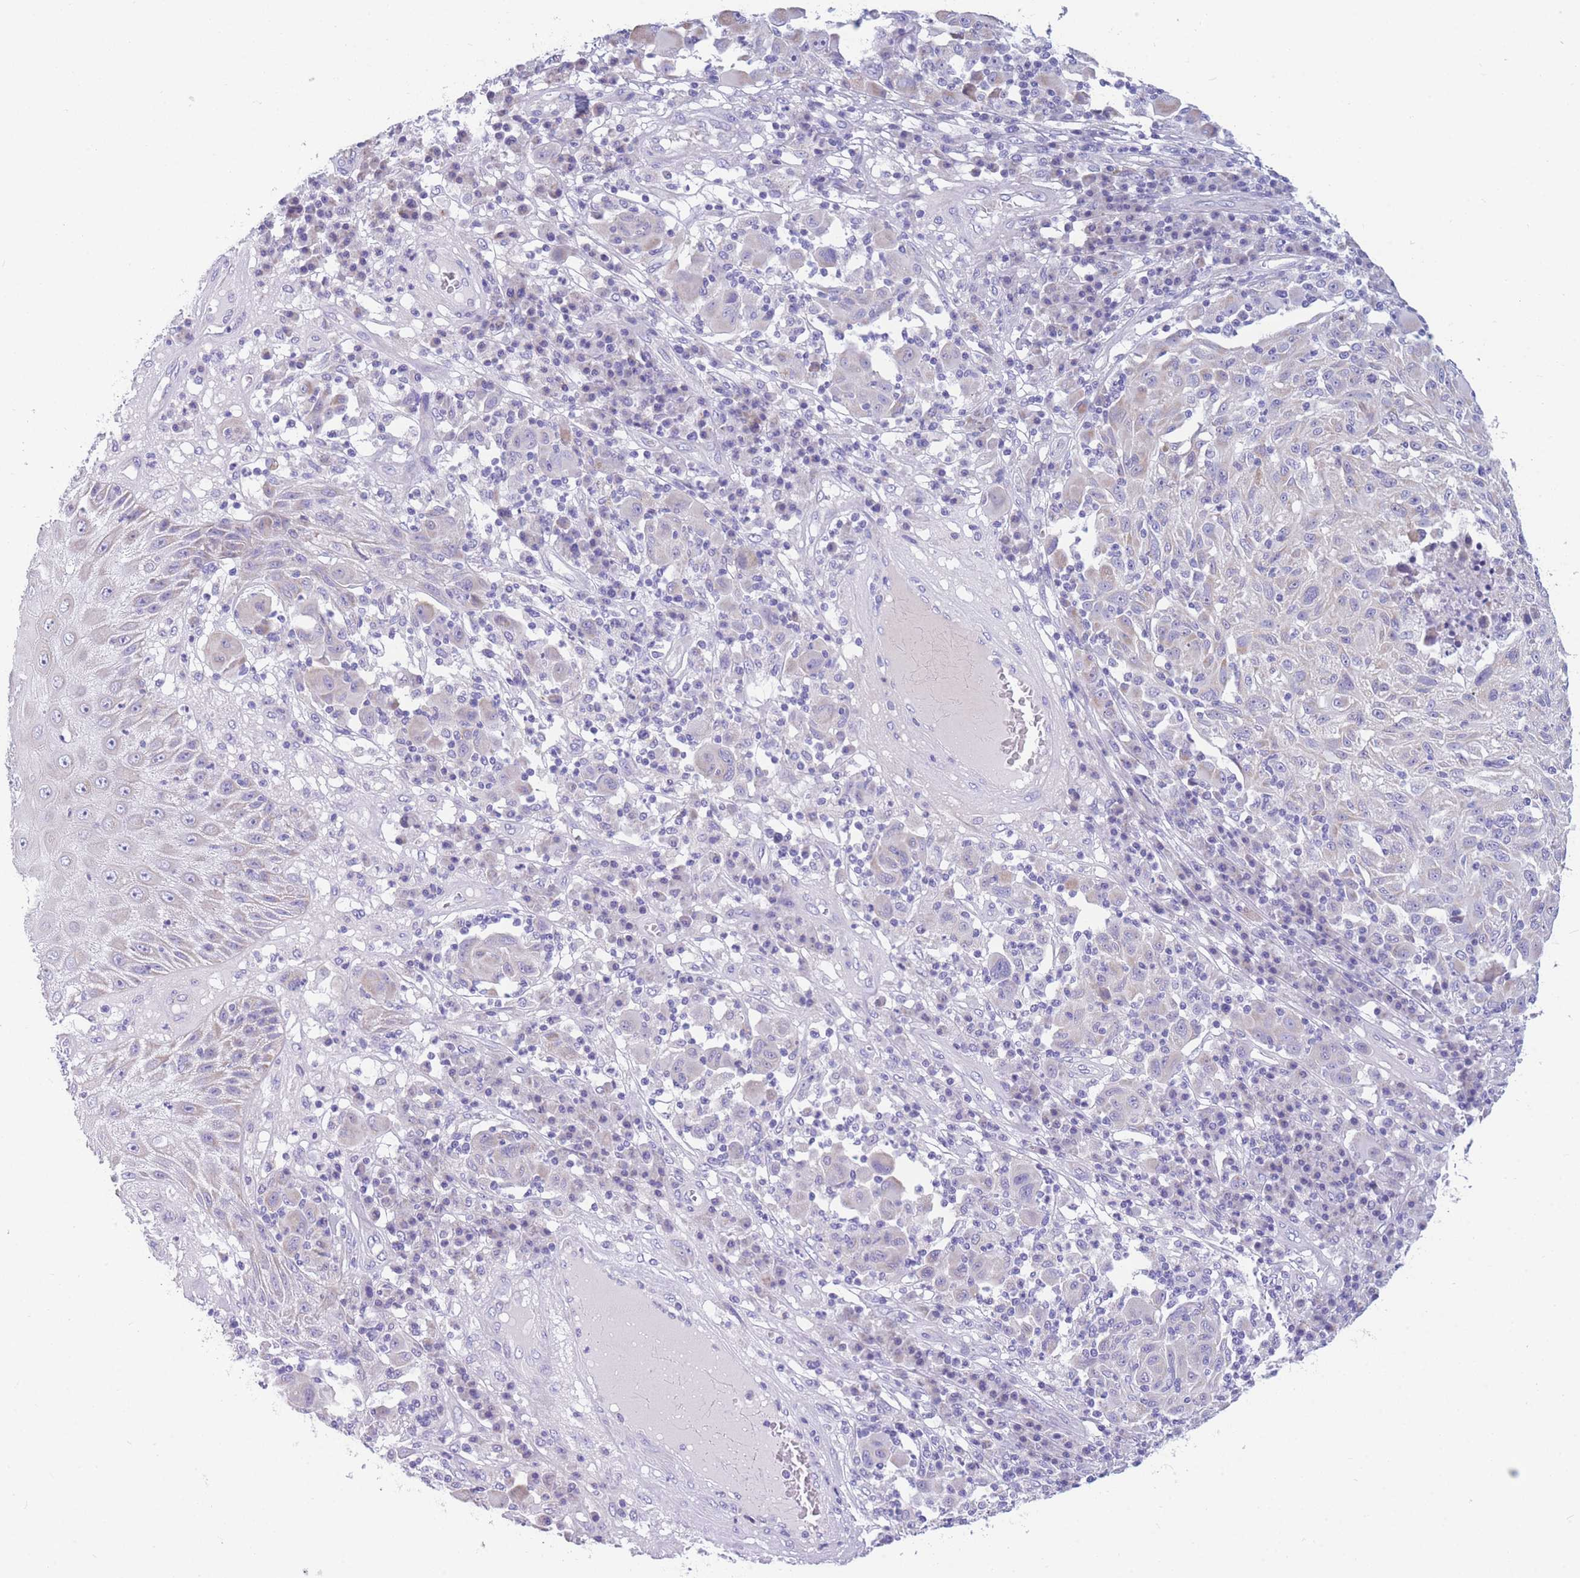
{"staining": {"intensity": "negative", "quantity": "none", "location": "none"}, "tissue": "melanoma", "cell_type": "Tumor cells", "image_type": "cancer", "snomed": [{"axis": "morphology", "description": "Malignant melanoma, NOS"}, {"axis": "topography", "description": "Skin"}], "caption": "An immunohistochemistry image of melanoma is shown. There is no staining in tumor cells of melanoma.", "gene": "DHRS11", "patient": {"sex": "male", "age": 53}}